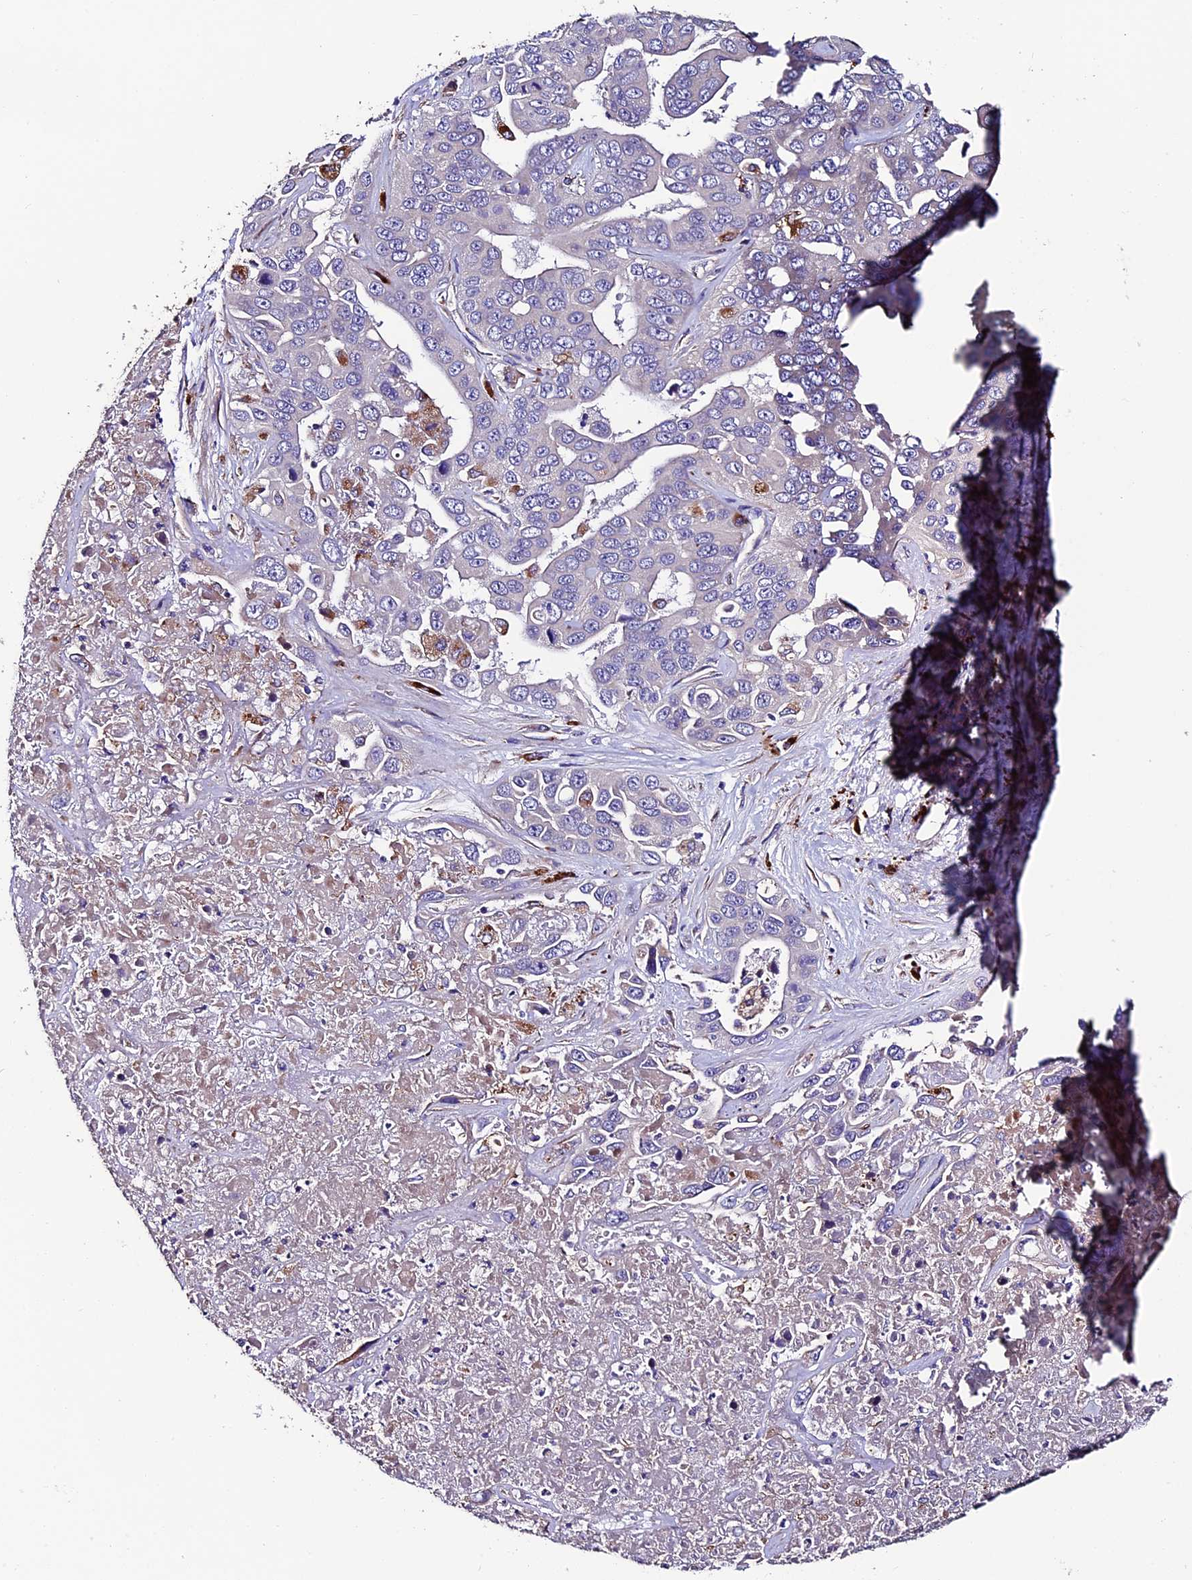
{"staining": {"intensity": "negative", "quantity": "none", "location": "none"}, "tissue": "liver cancer", "cell_type": "Tumor cells", "image_type": "cancer", "snomed": [{"axis": "morphology", "description": "Cholangiocarcinoma"}, {"axis": "topography", "description": "Liver"}], "caption": "High magnification brightfield microscopy of liver cancer stained with DAB (3,3'-diaminobenzidine) (brown) and counterstained with hematoxylin (blue): tumor cells show no significant expression.", "gene": "CLN5", "patient": {"sex": "female", "age": 52}}